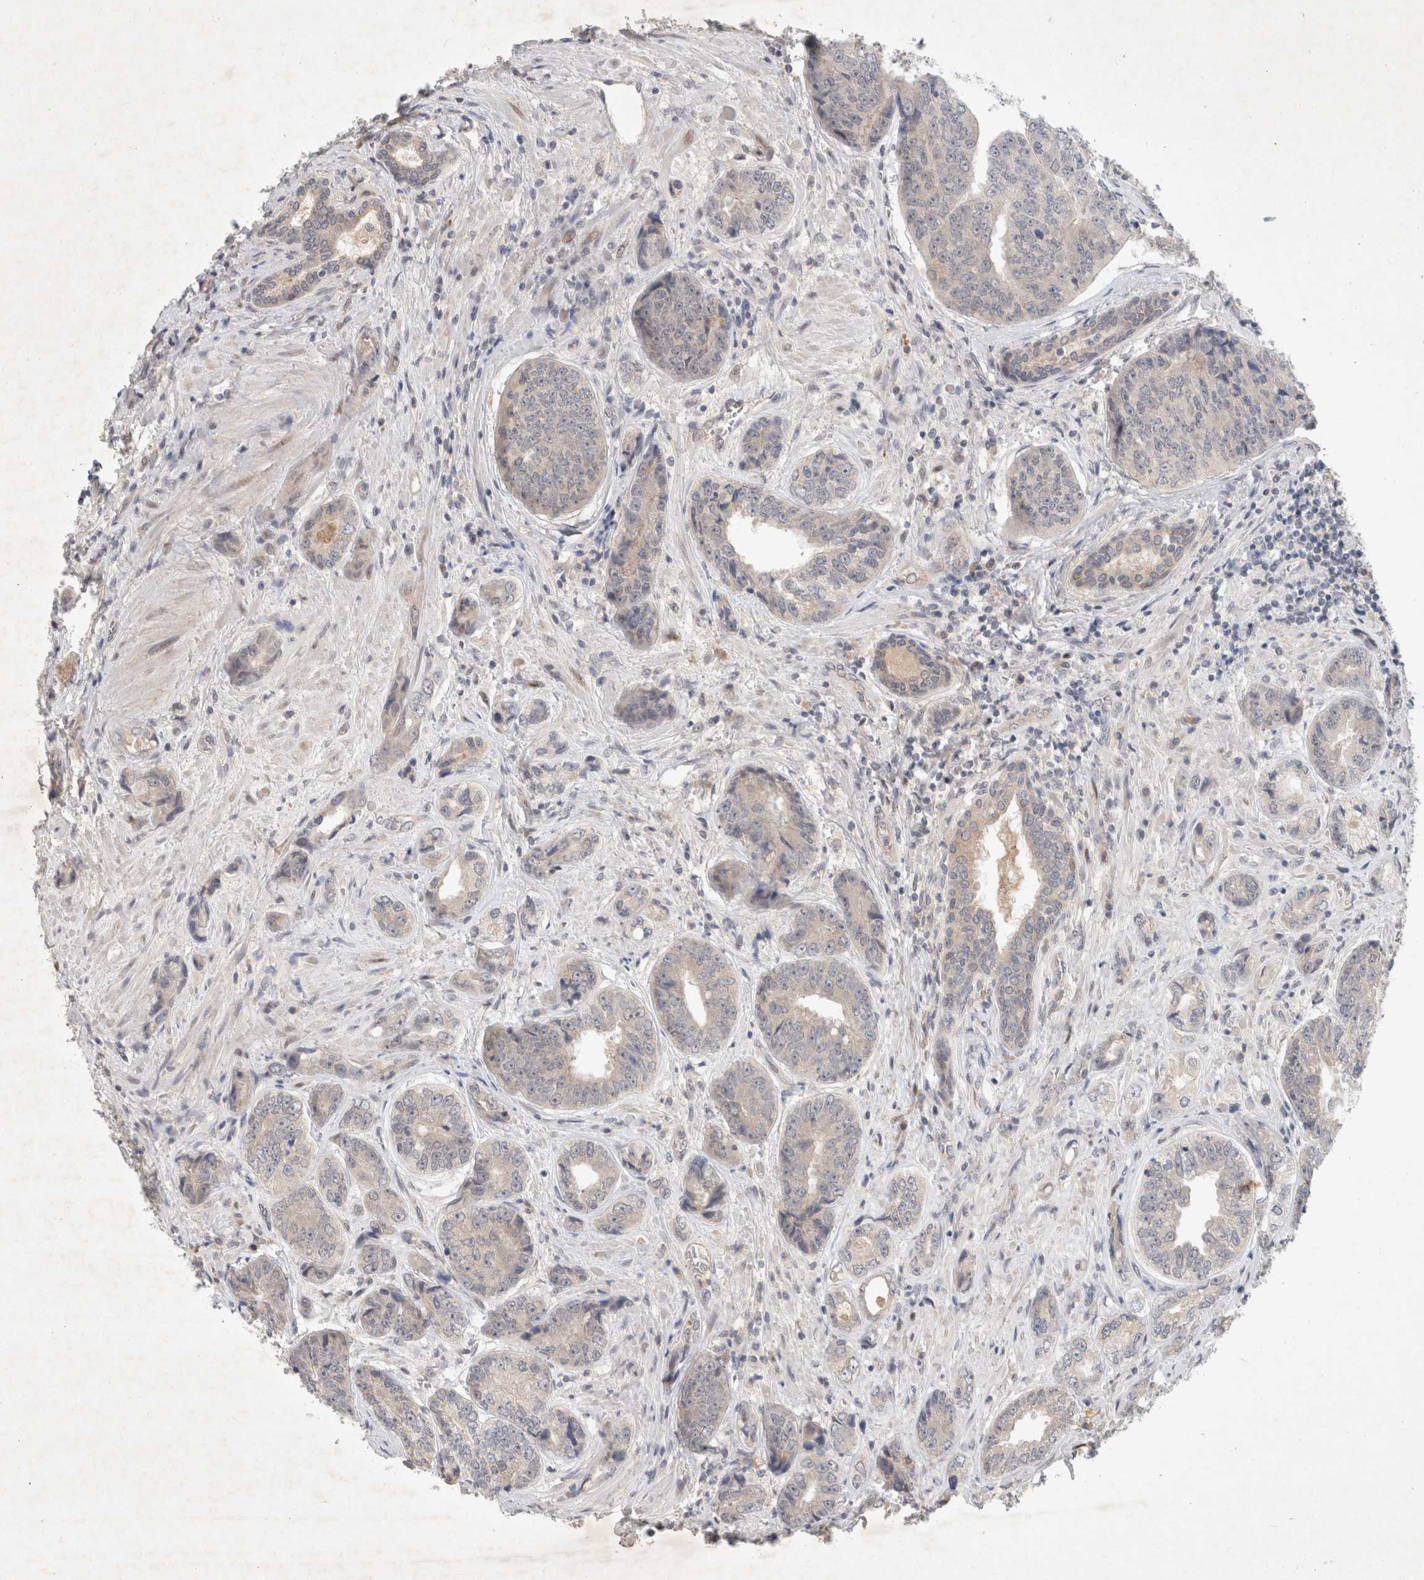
{"staining": {"intensity": "weak", "quantity": "<25%", "location": "cytoplasmic/membranous"}, "tissue": "prostate cancer", "cell_type": "Tumor cells", "image_type": "cancer", "snomed": [{"axis": "morphology", "description": "Adenocarcinoma, High grade"}, {"axis": "topography", "description": "Prostate"}], "caption": "Immunohistochemical staining of prostate high-grade adenocarcinoma demonstrates no significant positivity in tumor cells.", "gene": "RASAL2", "patient": {"sex": "male", "age": 61}}